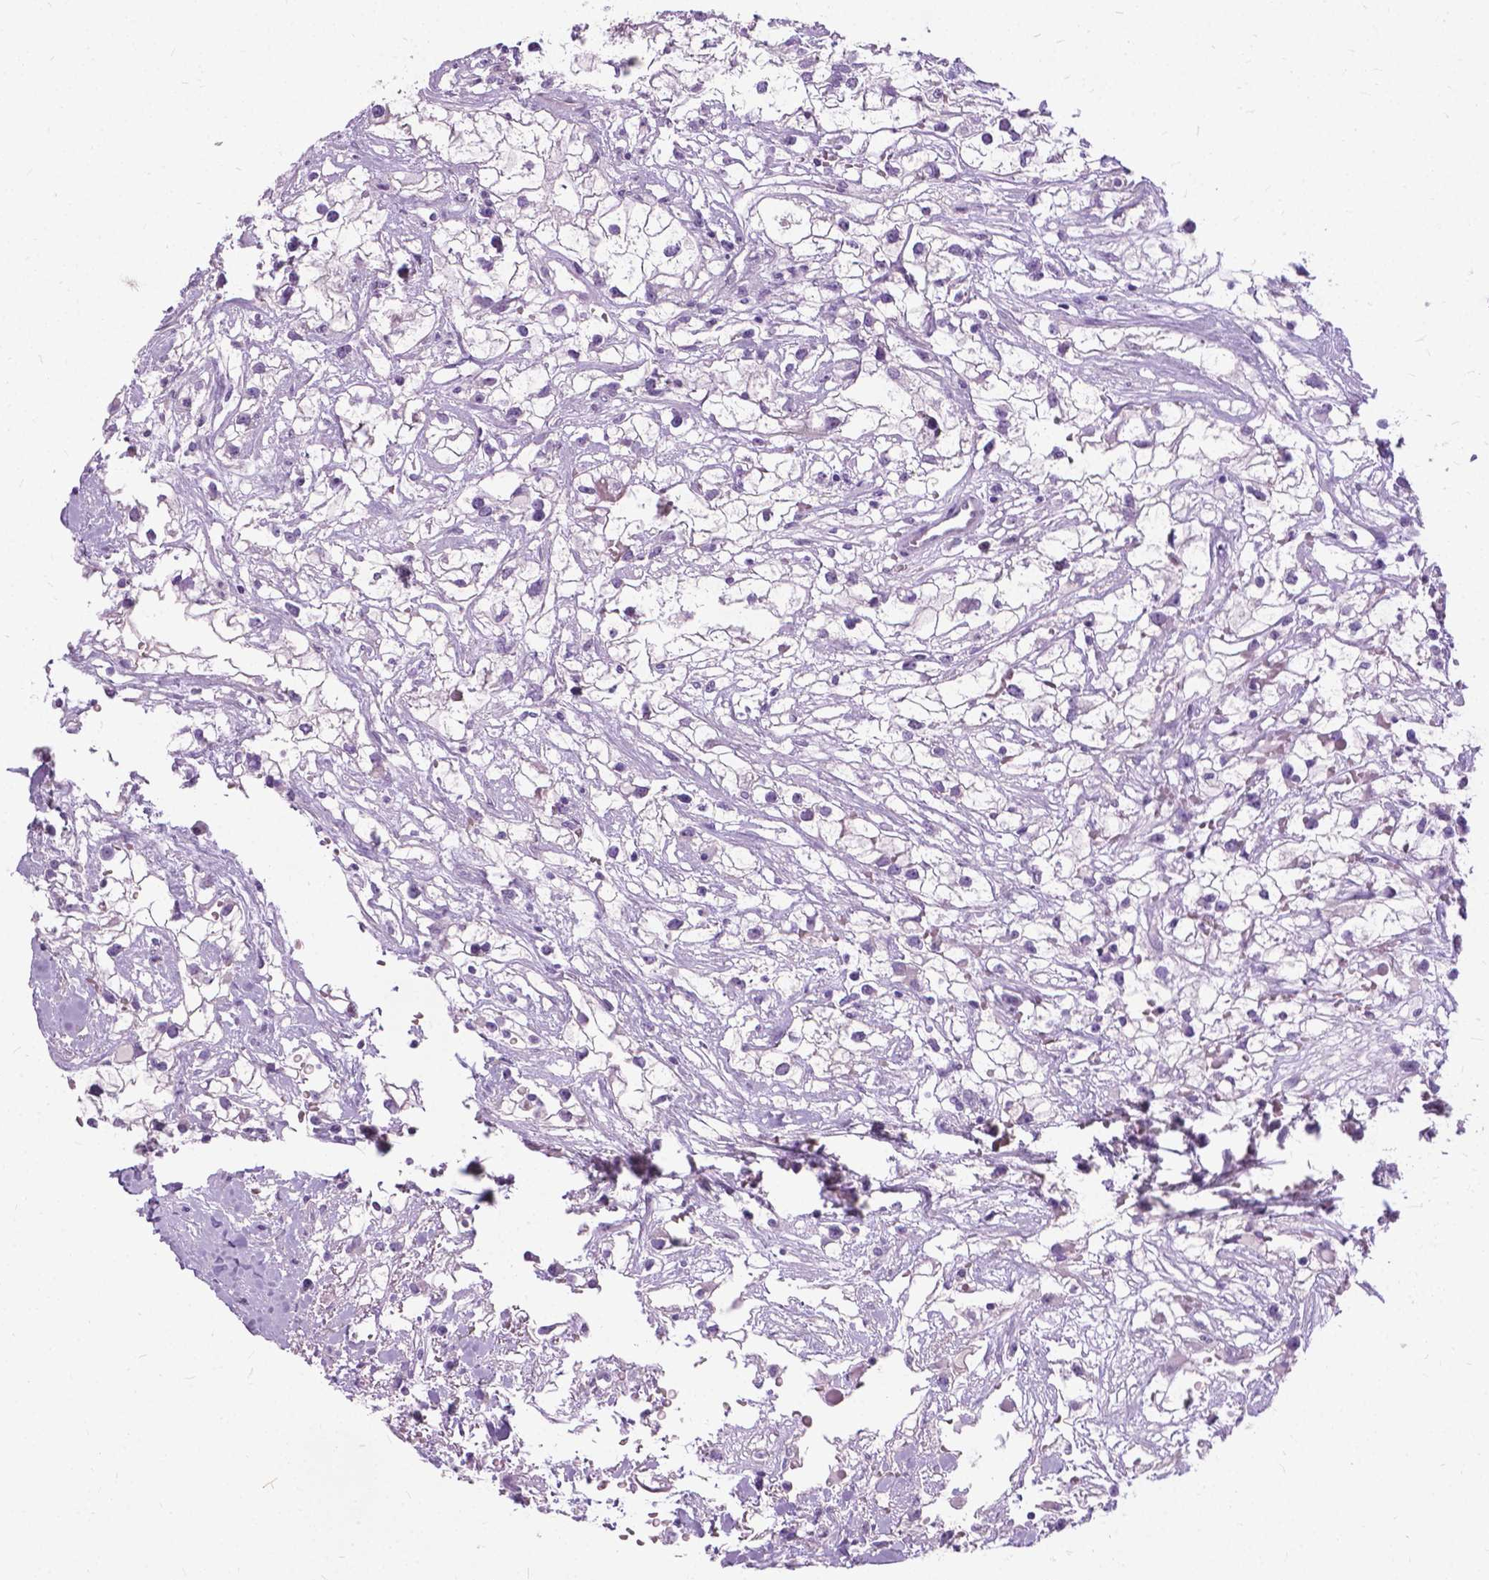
{"staining": {"intensity": "negative", "quantity": "none", "location": "none"}, "tissue": "renal cancer", "cell_type": "Tumor cells", "image_type": "cancer", "snomed": [{"axis": "morphology", "description": "Adenocarcinoma, NOS"}, {"axis": "topography", "description": "Kidney"}], "caption": "Adenocarcinoma (renal) was stained to show a protein in brown. There is no significant positivity in tumor cells.", "gene": "PROB1", "patient": {"sex": "male", "age": 59}}